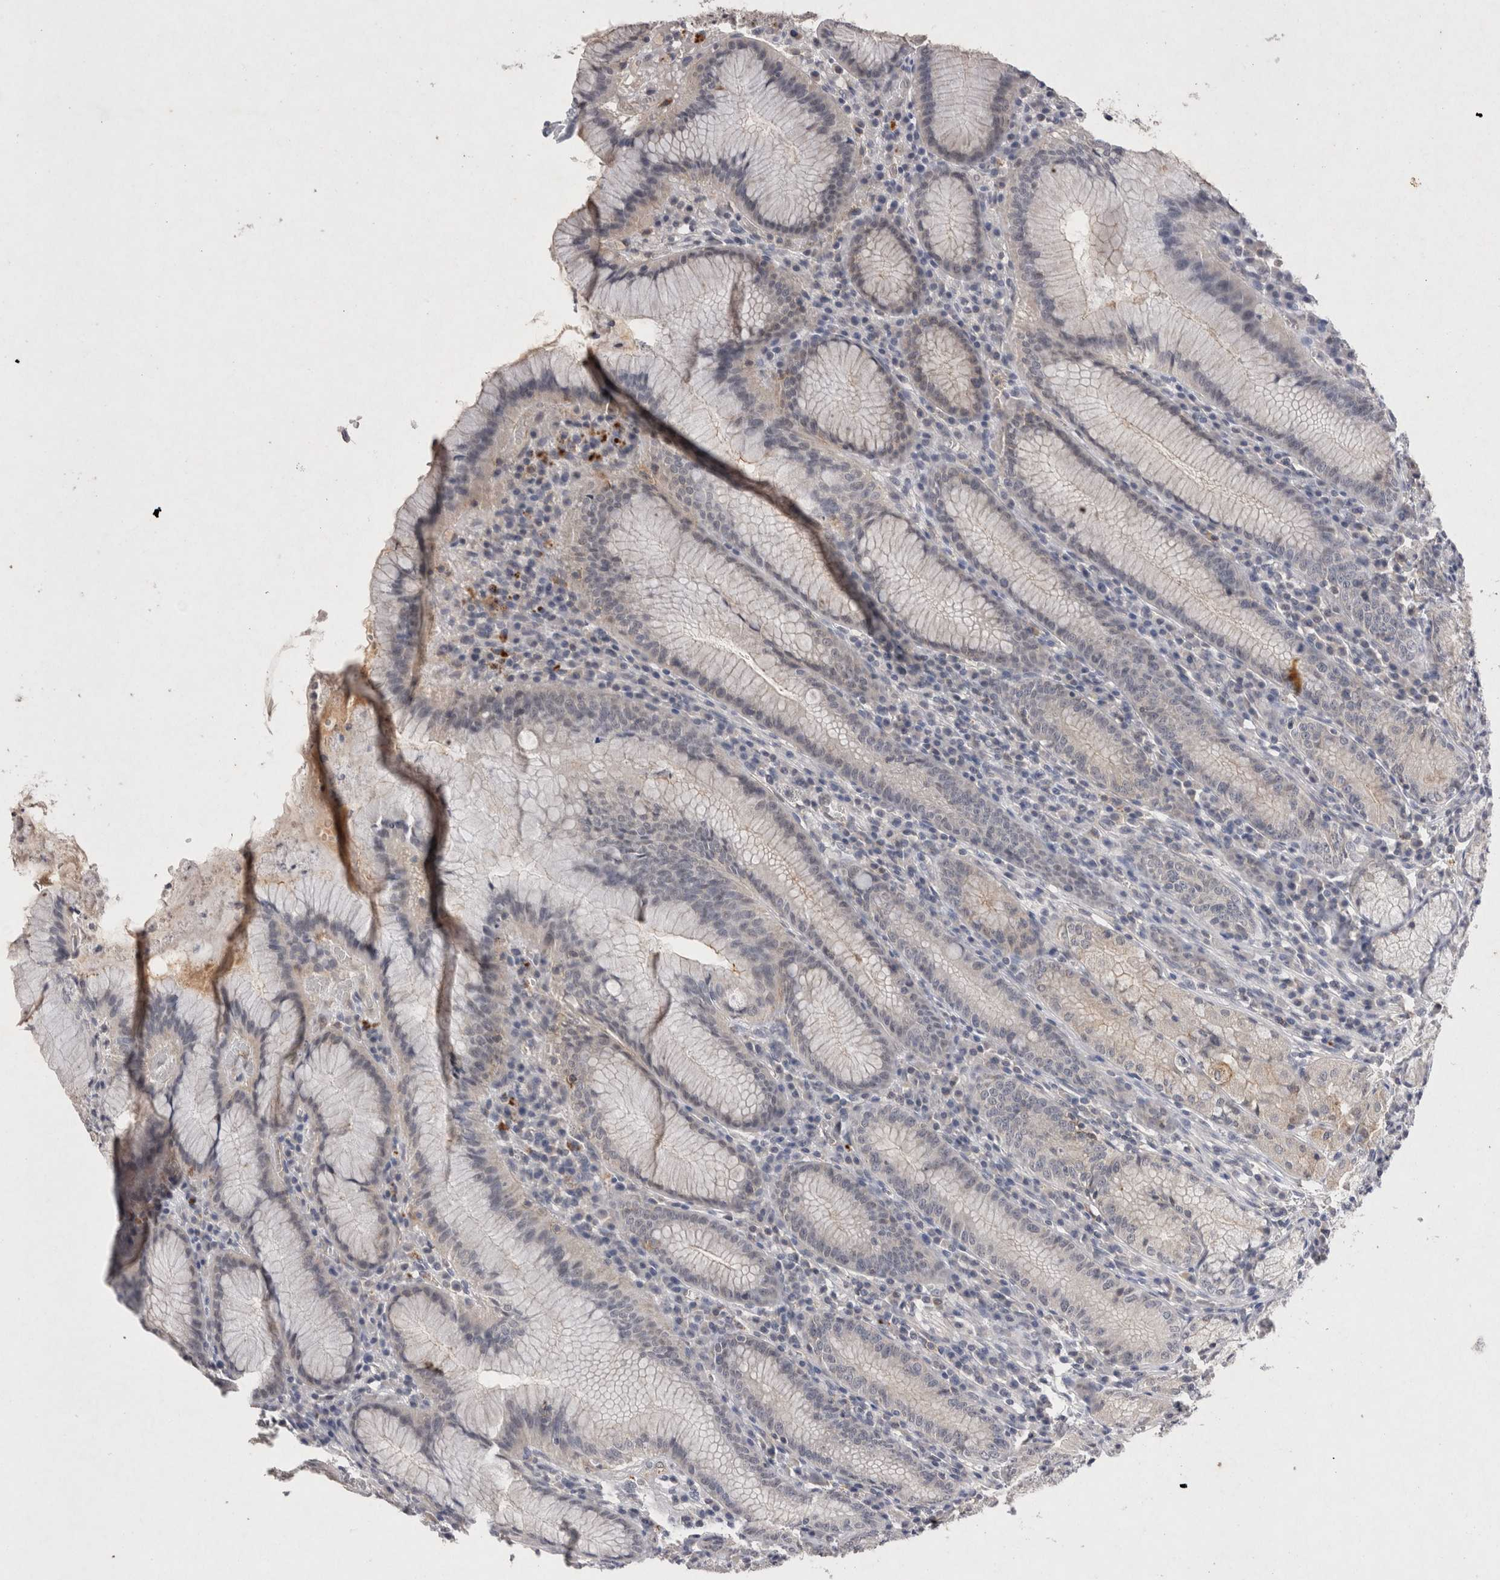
{"staining": {"intensity": "moderate", "quantity": "25%-75%", "location": "cytoplasmic/membranous"}, "tissue": "stomach", "cell_type": "Glandular cells", "image_type": "normal", "snomed": [{"axis": "morphology", "description": "Normal tissue, NOS"}, {"axis": "topography", "description": "Stomach"}], "caption": "Protein positivity by IHC reveals moderate cytoplasmic/membranous staining in about 25%-75% of glandular cells in normal stomach.", "gene": "RASSF3", "patient": {"sex": "male", "age": 55}}